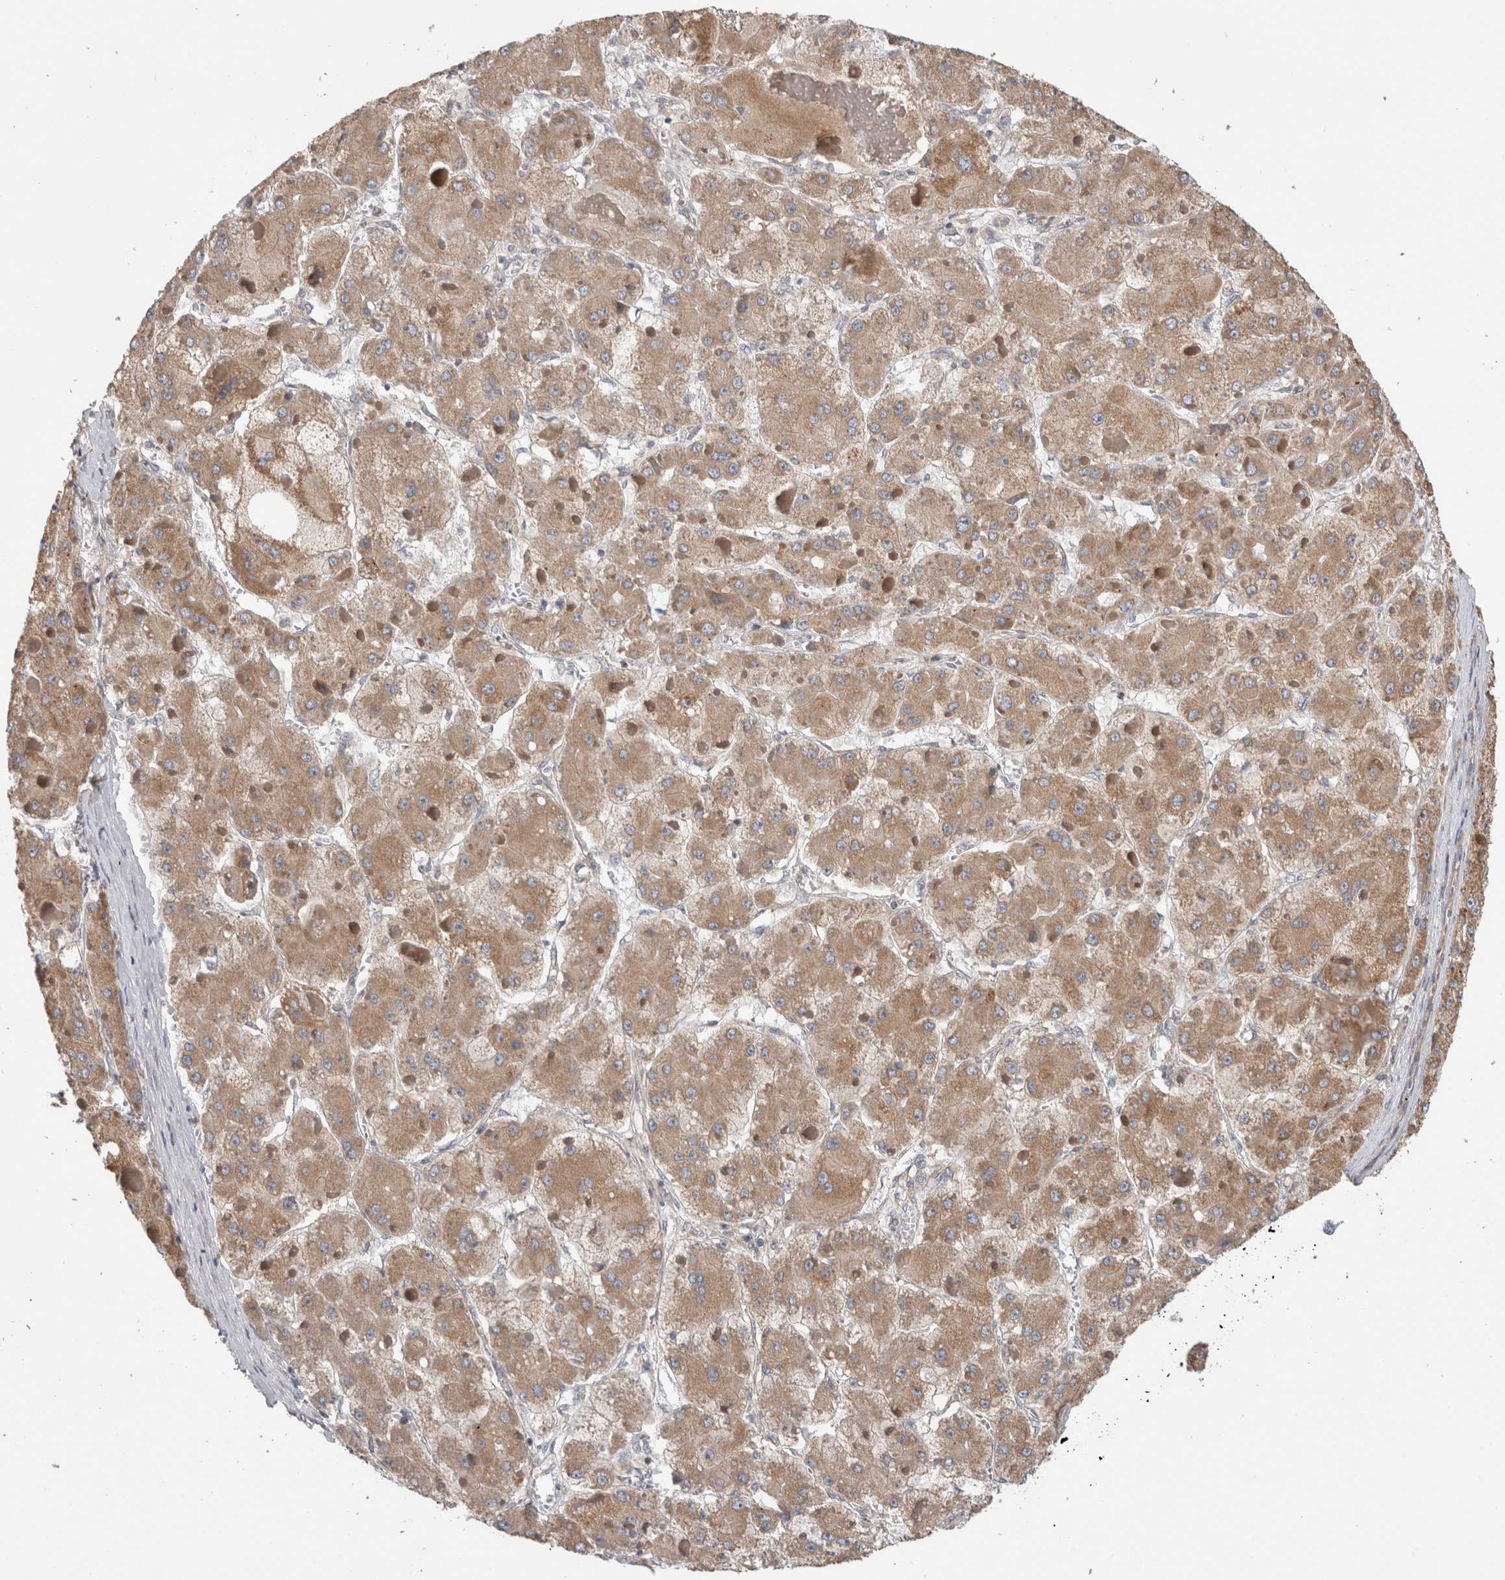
{"staining": {"intensity": "moderate", "quantity": ">75%", "location": "cytoplasmic/membranous"}, "tissue": "liver cancer", "cell_type": "Tumor cells", "image_type": "cancer", "snomed": [{"axis": "morphology", "description": "Carcinoma, Hepatocellular, NOS"}, {"axis": "topography", "description": "Liver"}], "caption": "A micrograph of human hepatocellular carcinoma (liver) stained for a protein shows moderate cytoplasmic/membranous brown staining in tumor cells.", "gene": "TRIM5", "patient": {"sex": "female", "age": 73}}